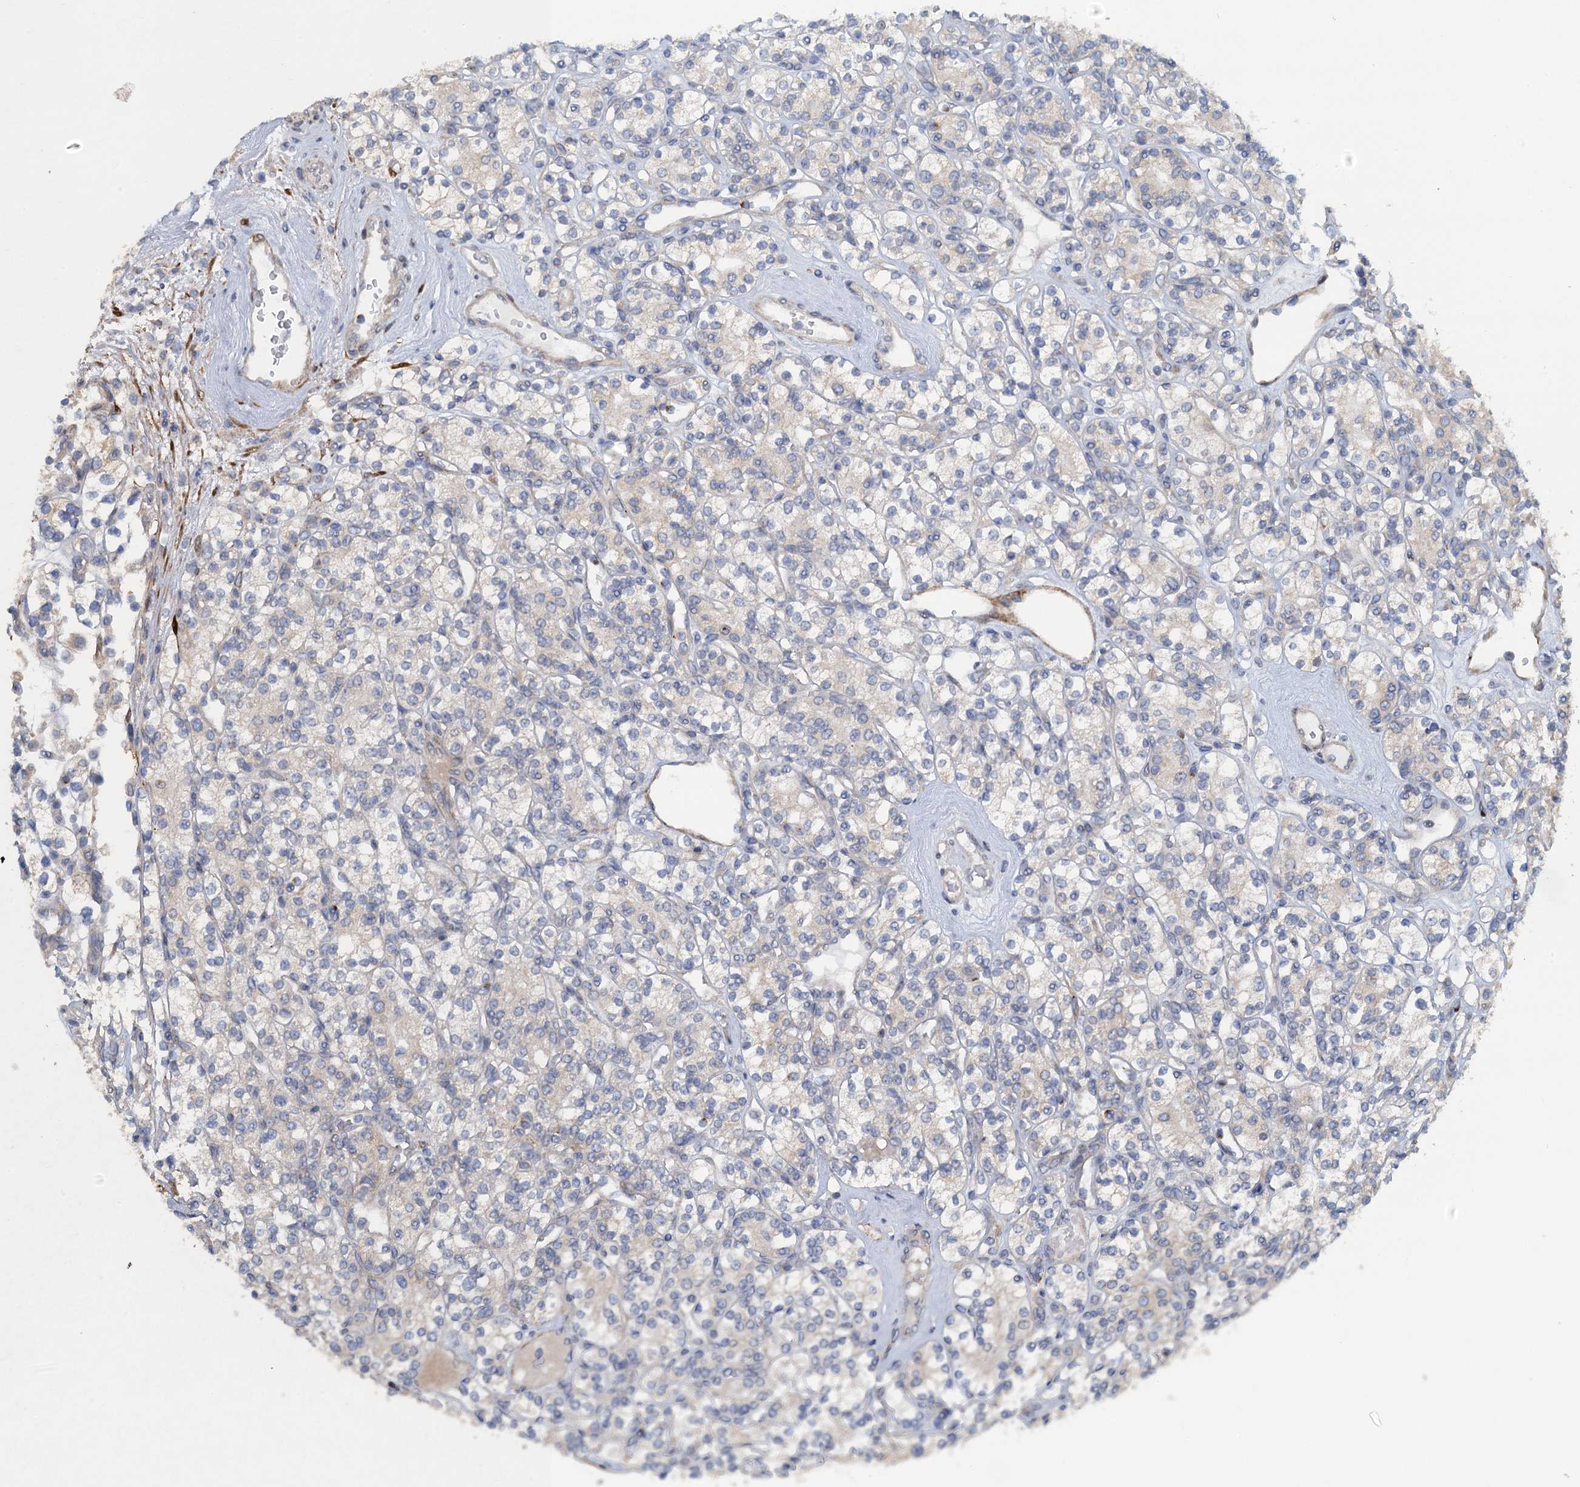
{"staining": {"intensity": "negative", "quantity": "none", "location": "none"}, "tissue": "renal cancer", "cell_type": "Tumor cells", "image_type": "cancer", "snomed": [{"axis": "morphology", "description": "Adenocarcinoma, NOS"}, {"axis": "topography", "description": "Kidney"}], "caption": "Immunohistochemistry micrograph of neoplastic tissue: renal adenocarcinoma stained with DAB (3,3'-diaminobenzidine) demonstrates no significant protein staining in tumor cells.", "gene": "POGLUT3", "patient": {"sex": "male", "age": 77}}